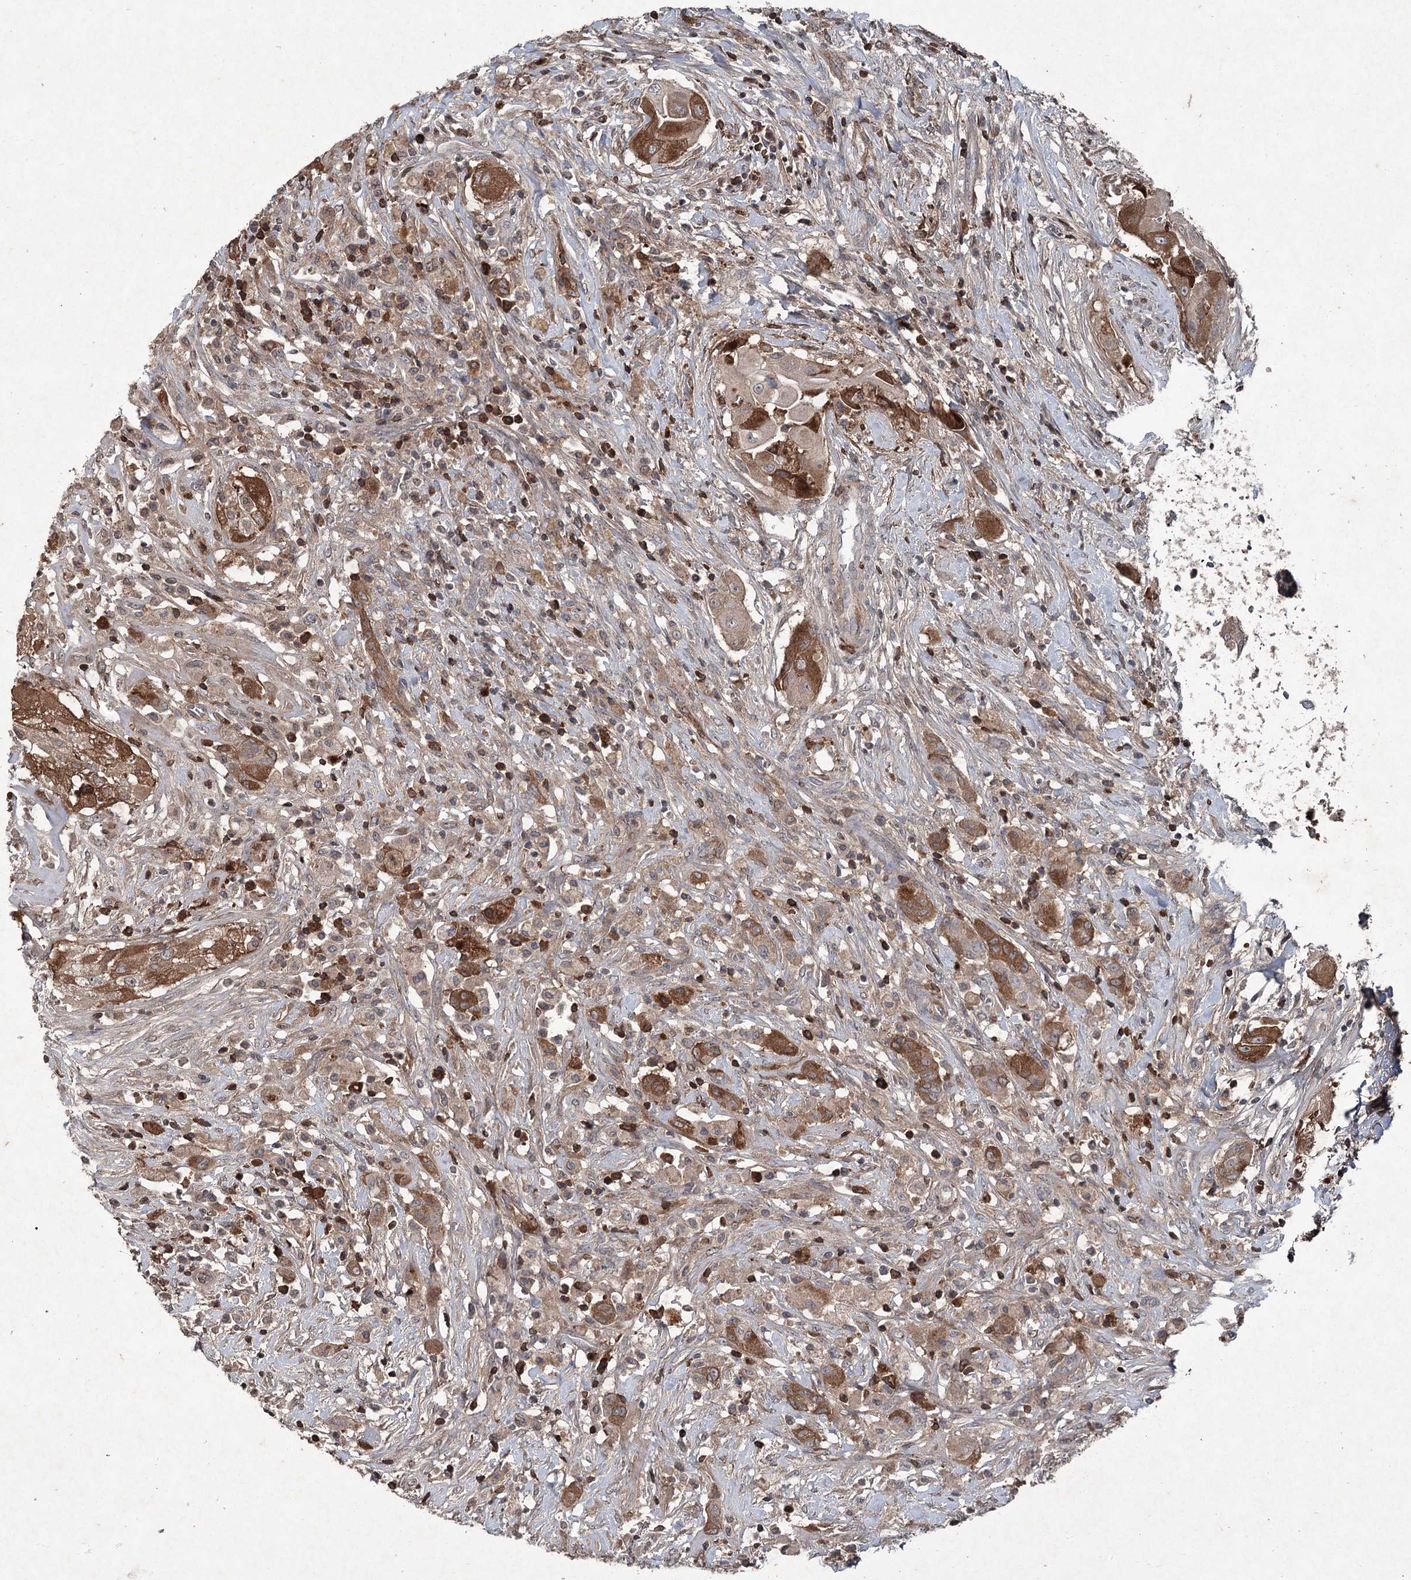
{"staining": {"intensity": "moderate", "quantity": ">75%", "location": "cytoplasmic/membranous"}, "tissue": "thyroid cancer", "cell_type": "Tumor cells", "image_type": "cancer", "snomed": [{"axis": "morphology", "description": "Papillary adenocarcinoma, NOS"}, {"axis": "topography", "description": "Thyroid gland"}], "caption": "Protein positivity by immunohistochemistry (IHC) displays moderate cytoplasmic/membranous positivity in about >75% of tumor cells in thyroid cancer (papillary adenocarcinoma).", "gene": "PGLYRP2", "patient": {"sex": "female", "age": 59}}